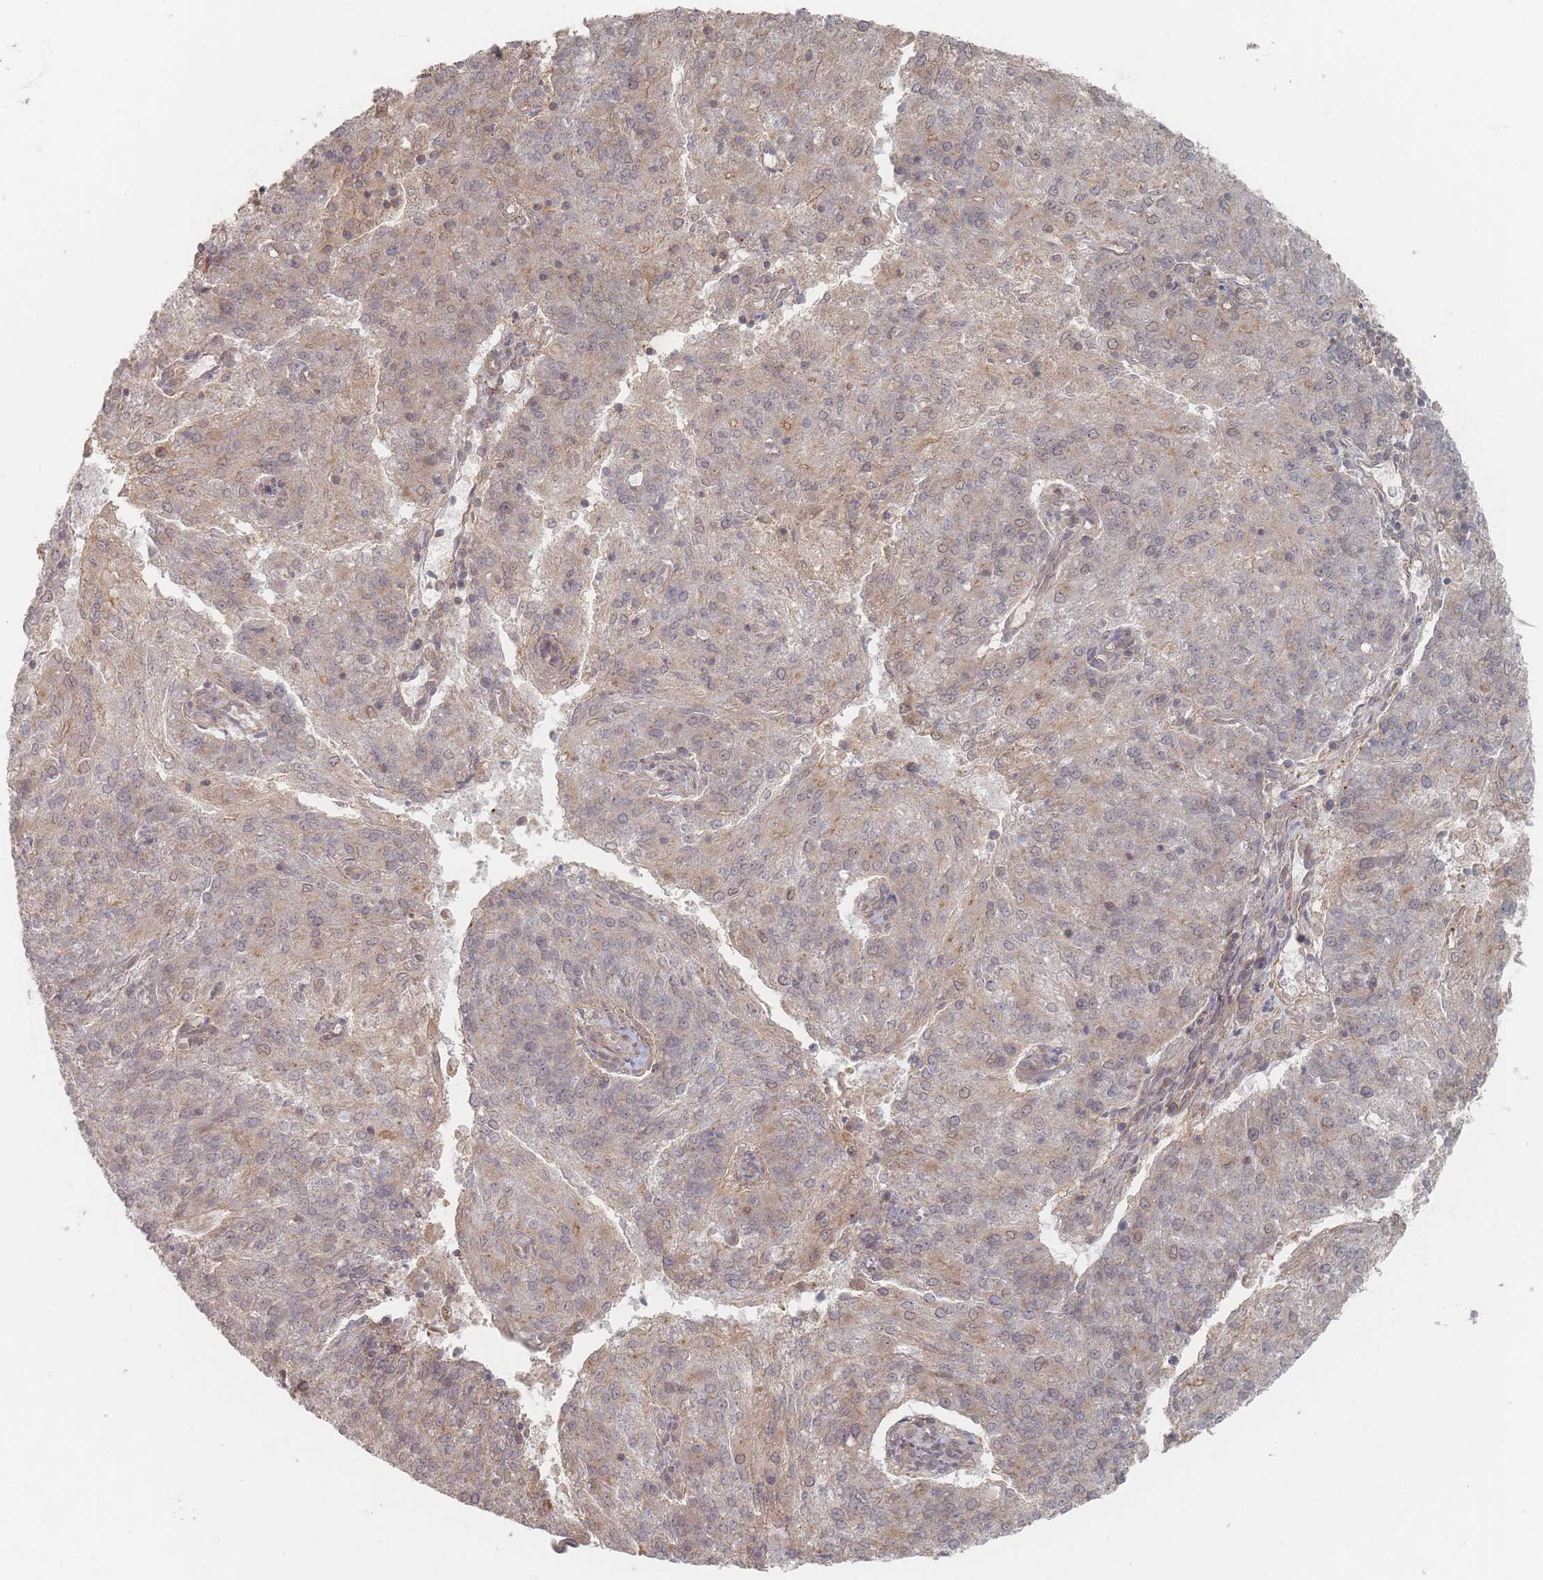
{"staining": {"intensity": "weak", "quantity": "25%-75%", "location": "cytoplasmic/membranous"}, "tissue": "endometrial cancer", "cell_type": "Tumor cells", "image_type": "cancer", "snomed": [{"axis": "morphology", "description": "Adenocarcinoma, NOS"}, {"axis": "topography", "description": "Endometrium"}], "caption": "Protein staining reveals weak cytoplasmic/membranous positivity in approximately 25%-75% of tumor cells in endometrial adenocarcinoma. (brown staining indicates protein expression, while blue staining denotes nuclei).", "gene": "GLE1", "patient": {"sex": "female", "age": 82}}